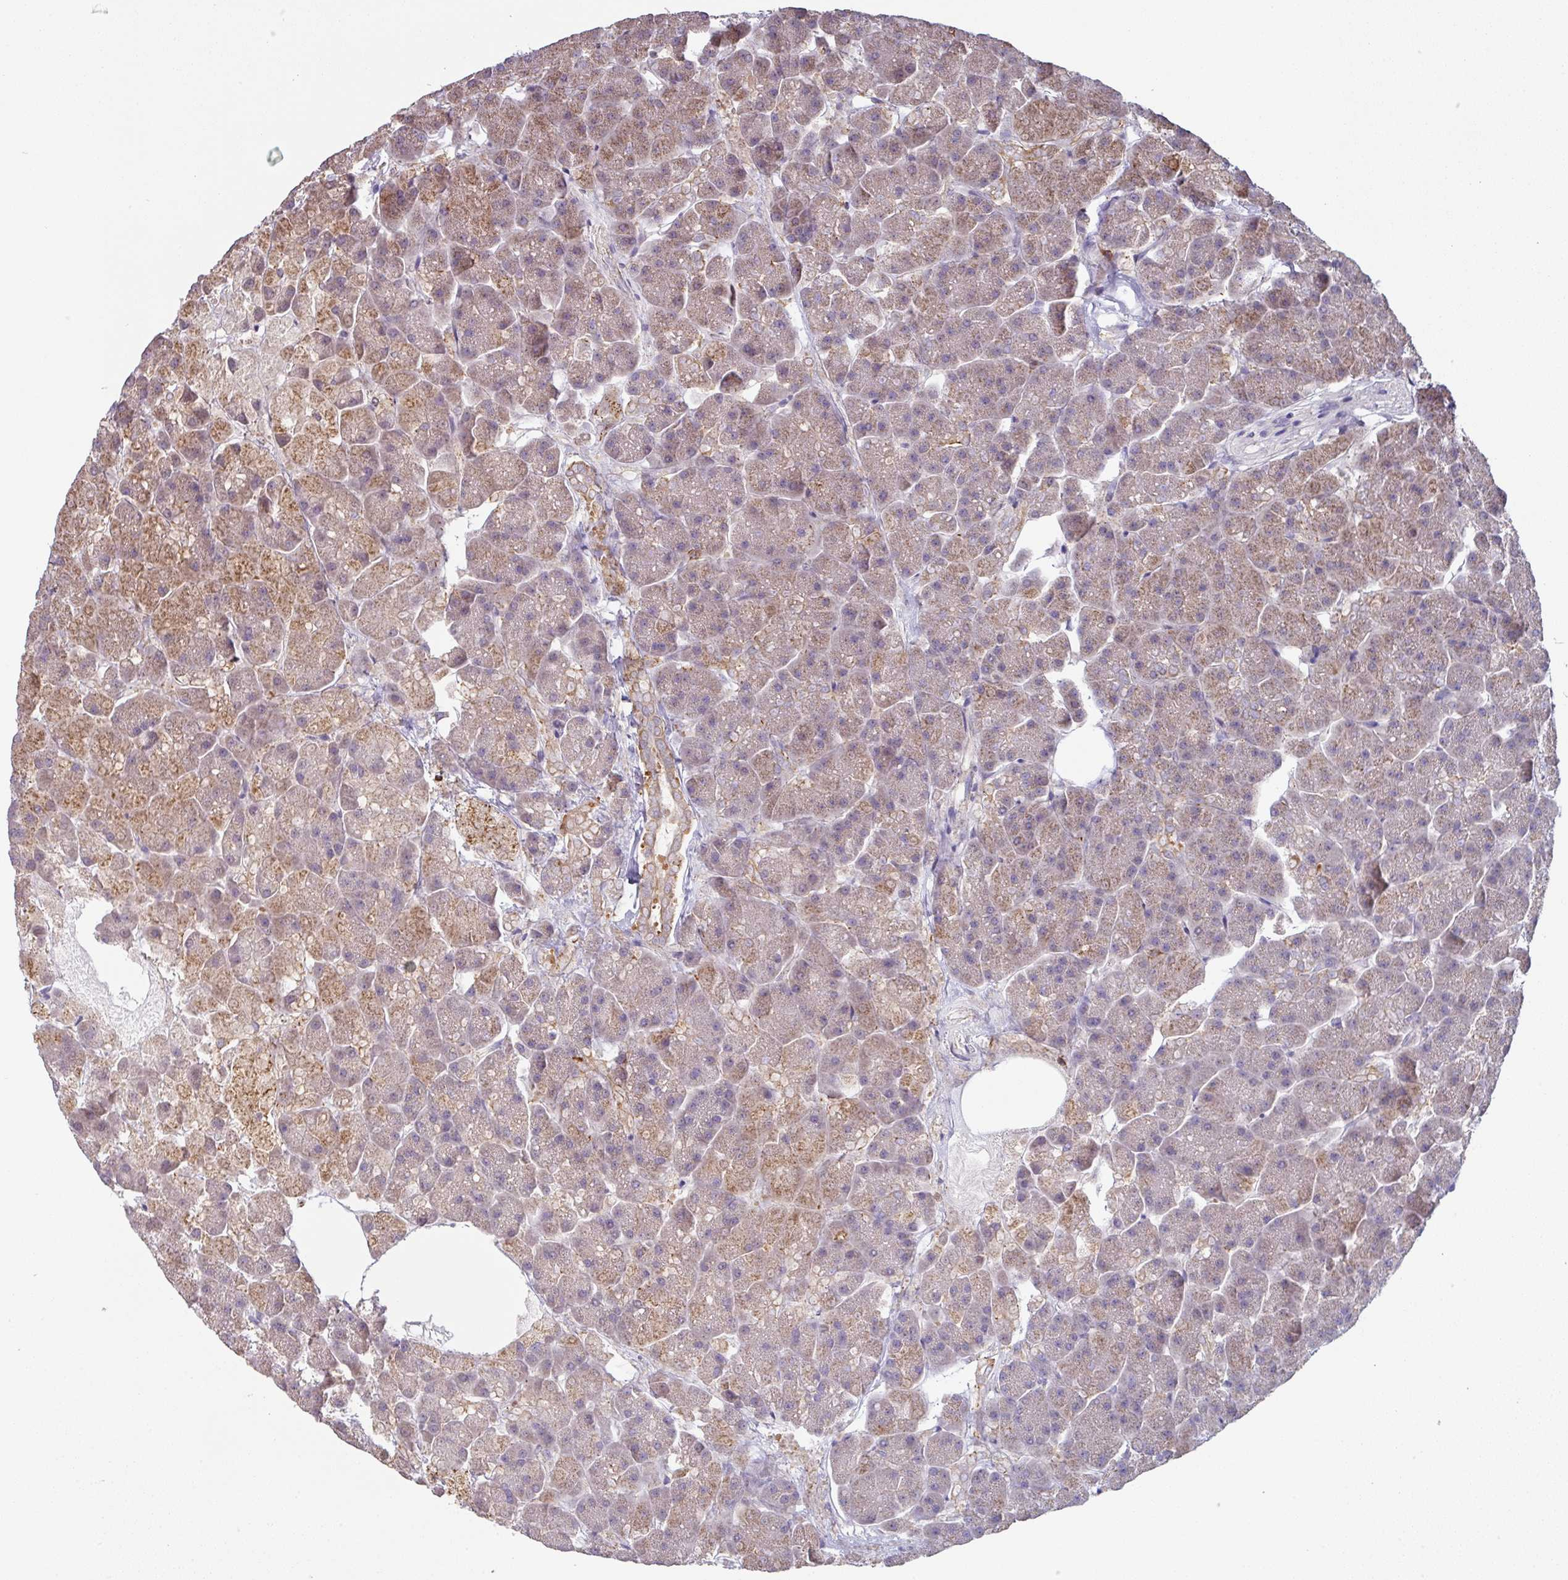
{"staining": {"intensity": "moderate", "quantity": "<25%", "location": "cytoplasmic/membranous"}, "tissue": "pancreas", "cell_type": "Exocrine glandular cells", "image_type": "normal", "snomed": [{"axis": "morphology", "description": "Normal tissue, NOS"}, {"axis": "topography", "description": "Pancreas"}, {"axis": "topography", "description": "Peripheral nerve tissue"}], "caption": "Approximately <25% of exocrine glandular cells in normal pancreas demonstrate moderate cytoplasmic/membranous protein staining as visualized by brown immunohistochemical staining.", "gene": "CD3G", "patient": {"sex": "male", "age": 54}}